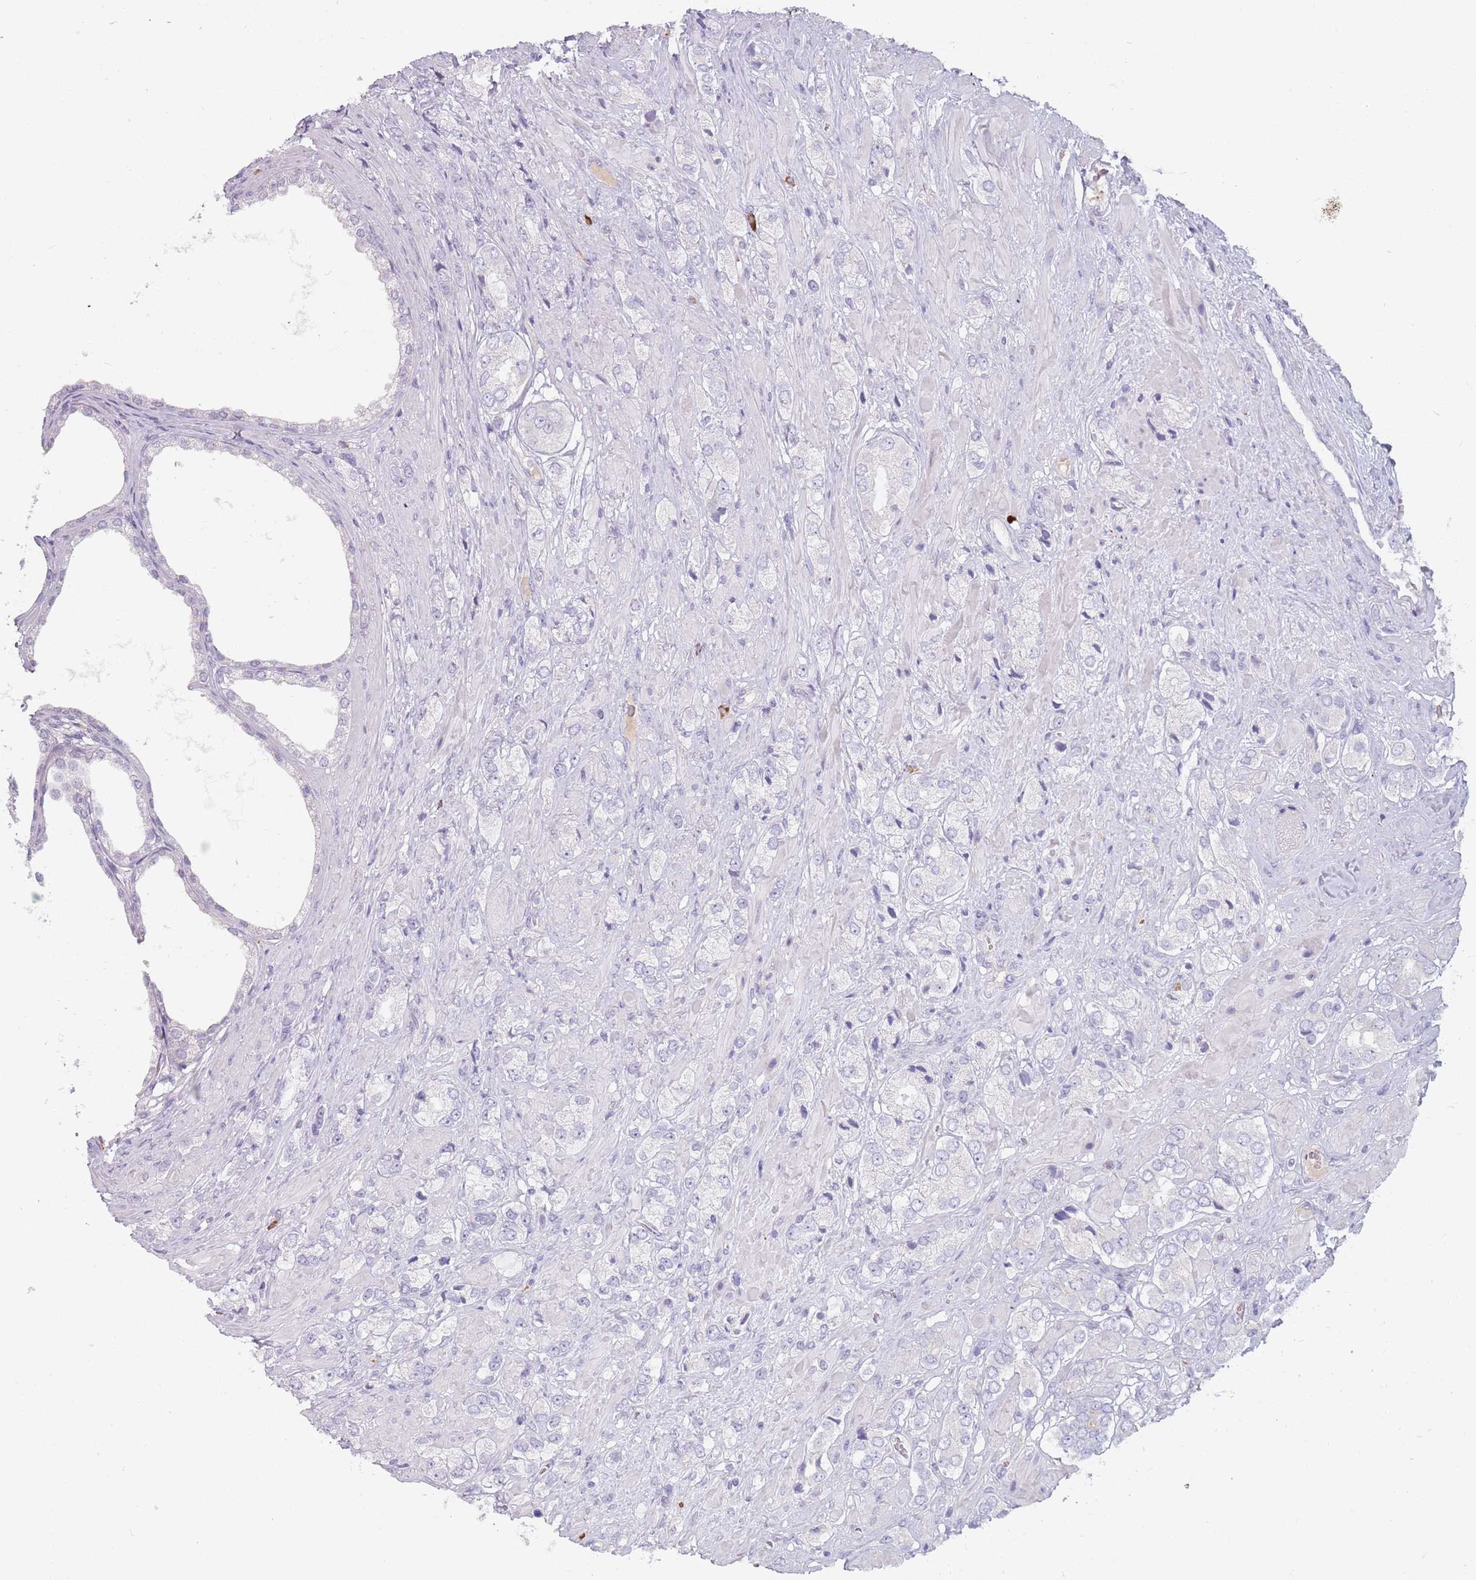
{"staining": {"intensity": "negative", "quantity": "none", "location": "none"}, "tissue": "prostate cancer", "cell_type": "Tumor cells", "image_type": "cancer", "snomed": [{"axis": "morphology", "description": "Adenocarcinoma, High grade"}, {"axis": "topography", "description": "Prostate and seminal vesicle, NOS"}], "caption": "Immunohistochemical staining of prostate cancer shows no significant positivity in tumor cells.", "gene": "DDX4", "patient": {"sex": "male", "age": 64}}